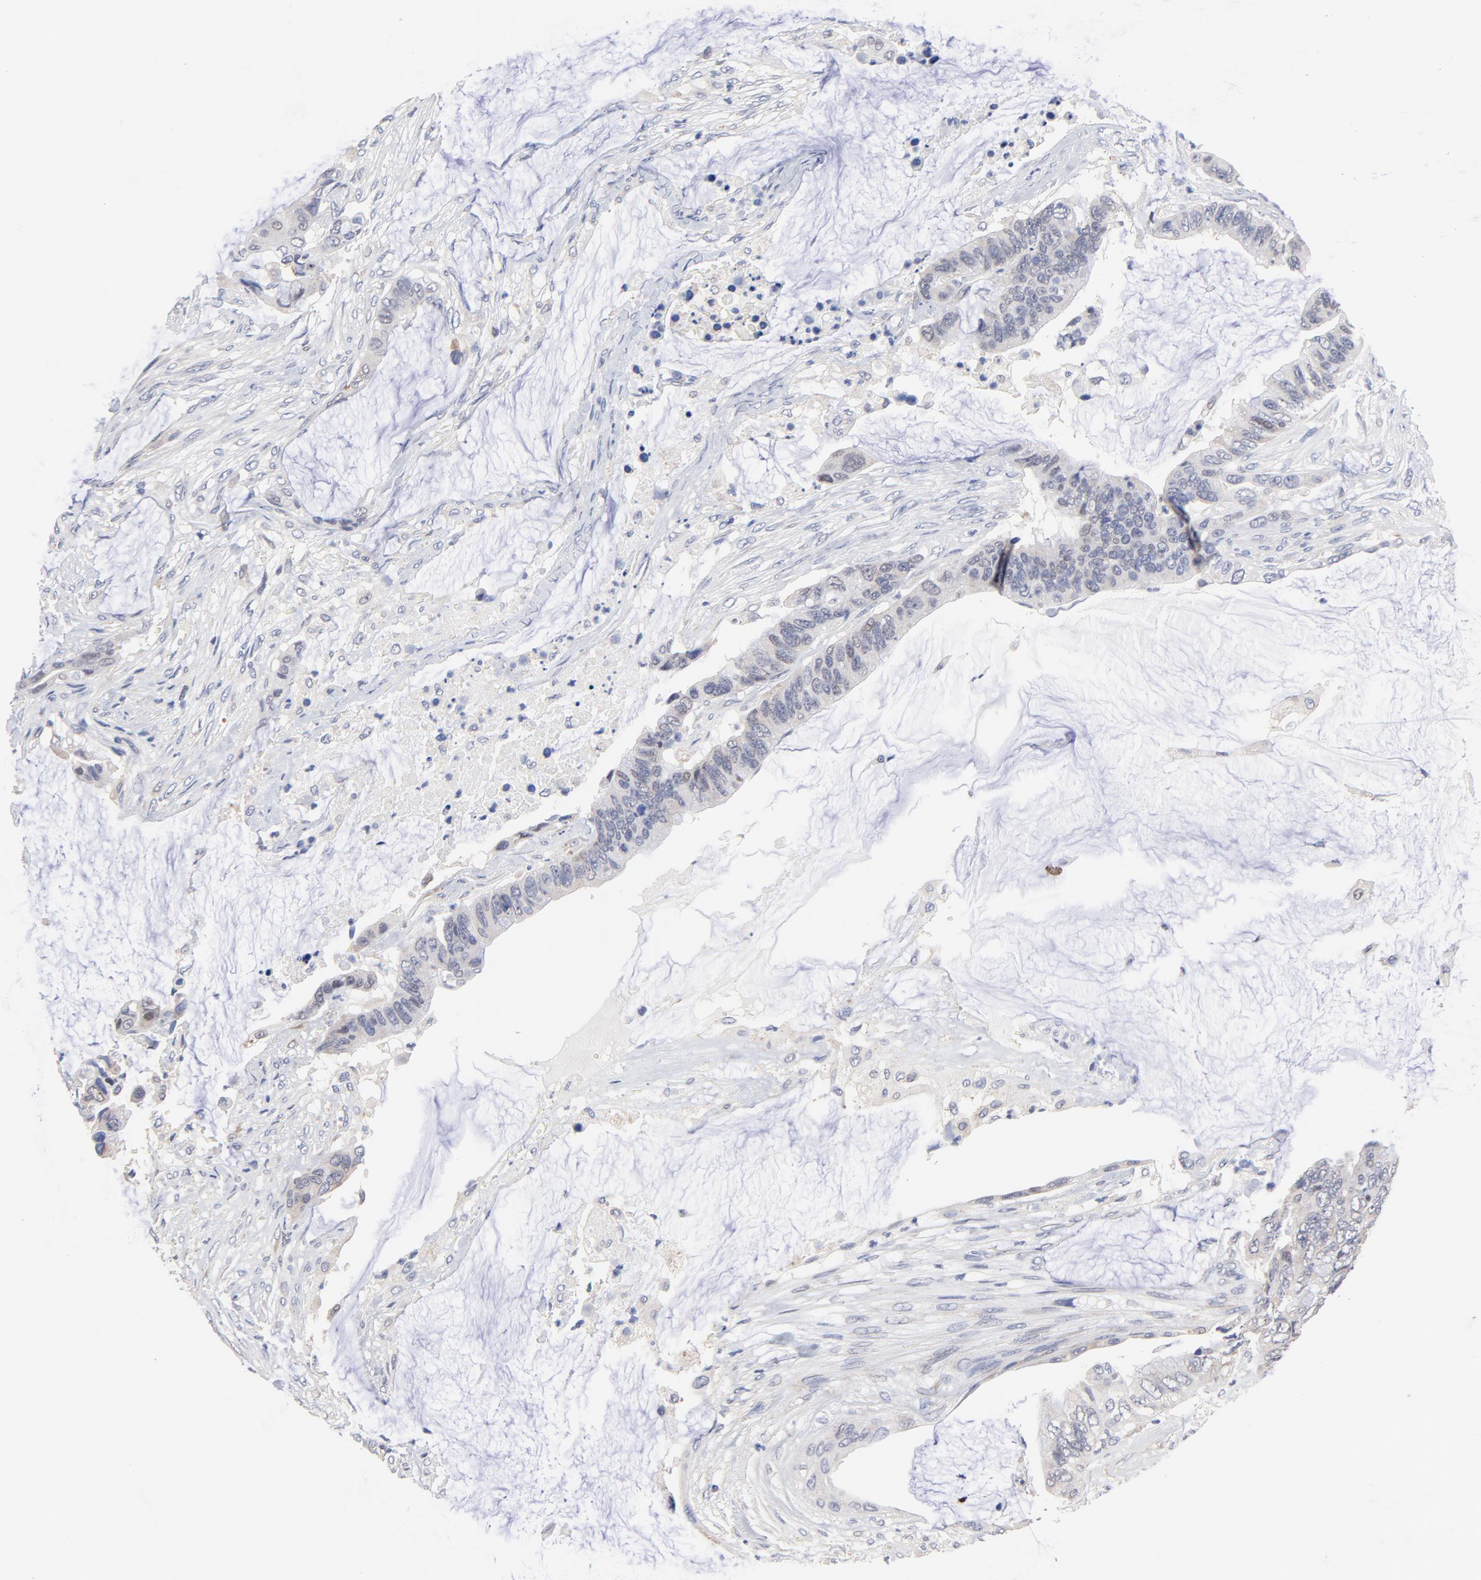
{"staining": {"intensity": "weak", "quantity": "<25%", "location": "nuclear"}, "tissue": "colorectal cancer", "cell_type": "Tumor cells", "image_type": "cancer", "snomed": [{"axis": "morphology", "description": "Adenocarcinoma, NOS"}, {"axis": "topography", "description": "Rectum"}], "caption": "There is no significant expression in tumor cells of colorectal adenocarcinoma.", "gene": "TWNK", "patient": {"sex": "female", "age": 59}}